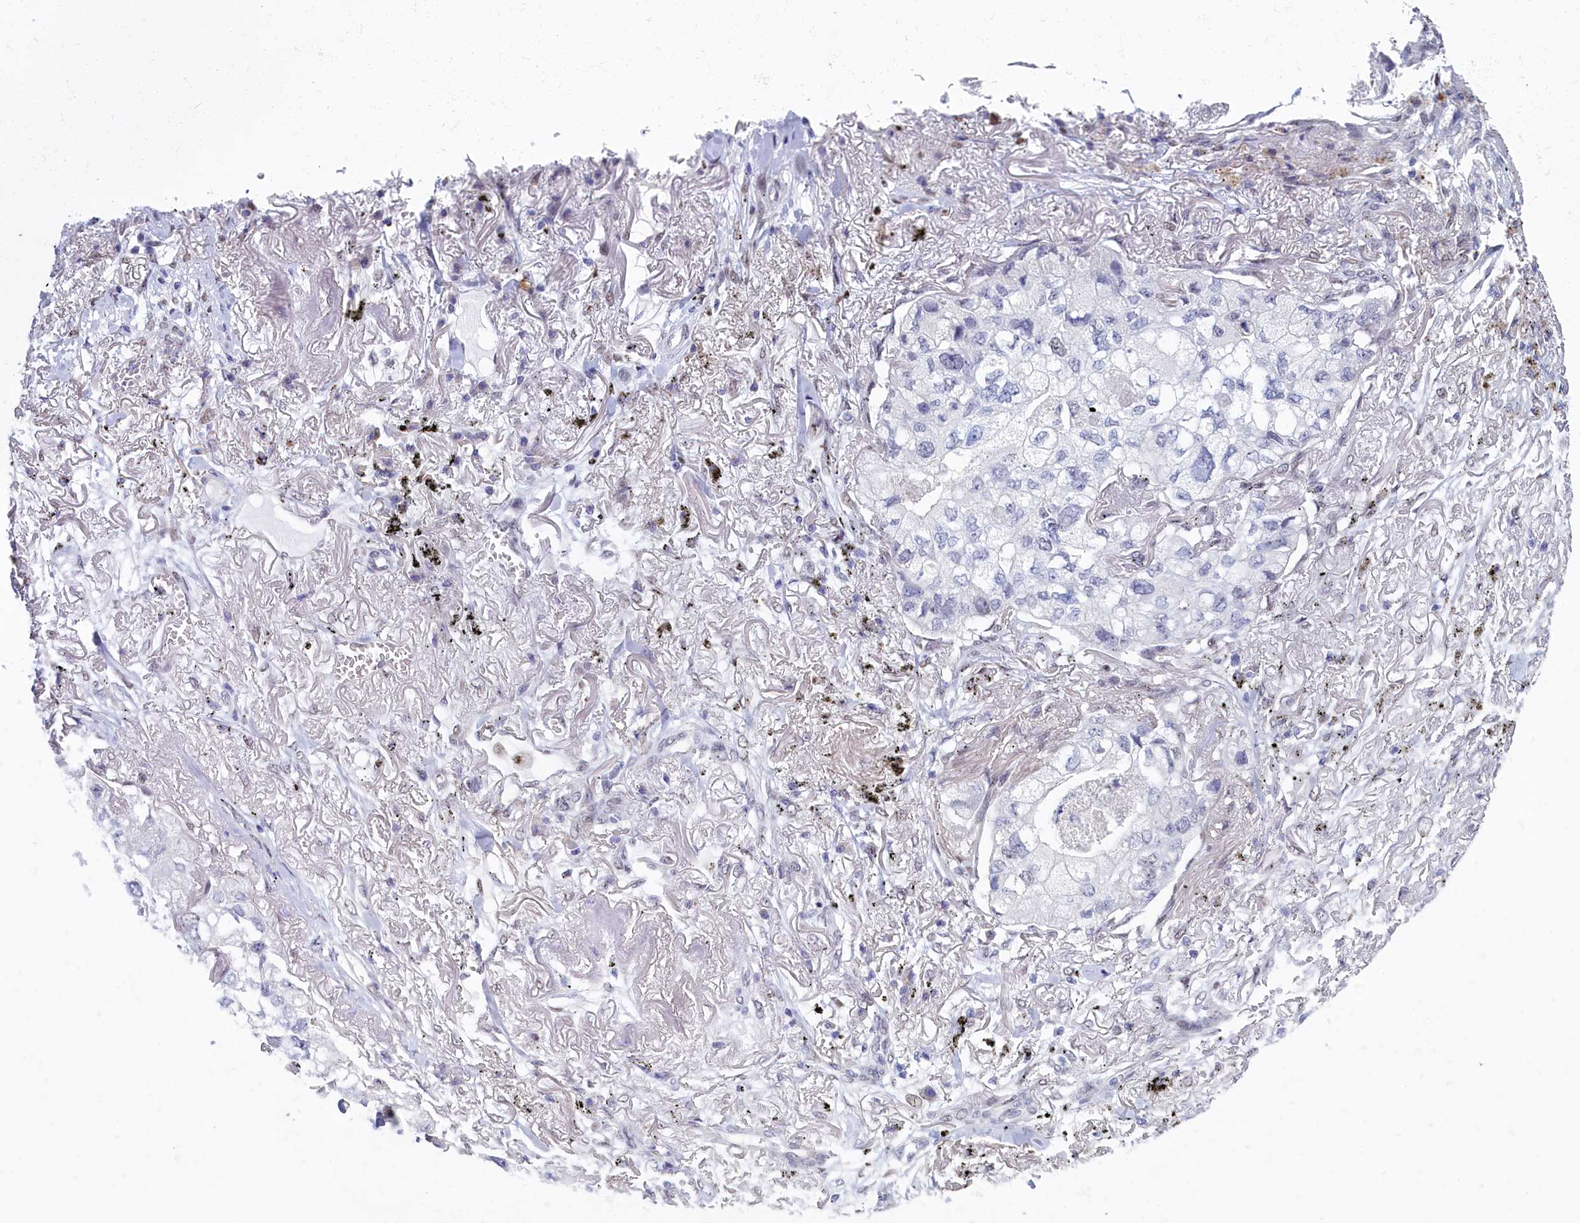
{"staining": {"intensity": "negative", "quantity": "none", "location": "none"}, "tissue": "lung cancer", "cell_type": "Tumor cells", "image_type": "cancer", "snomed": [{"axis": "morphology", "description": "Adenocarcinoma, NOS"}, {"axis": "topography", "description": "Lung"}], "caption": "Tumor cells show no significant expression in lung cancer. The staining was performed using DAB (3,3'-diaminobenzidine) to visualize the protein expression in brown, while the nuclei were stained in blue with hematoxylin (Magnification: 20x).", "gene": "WDR76", "patient": {"sex": "male", "age": 65}}